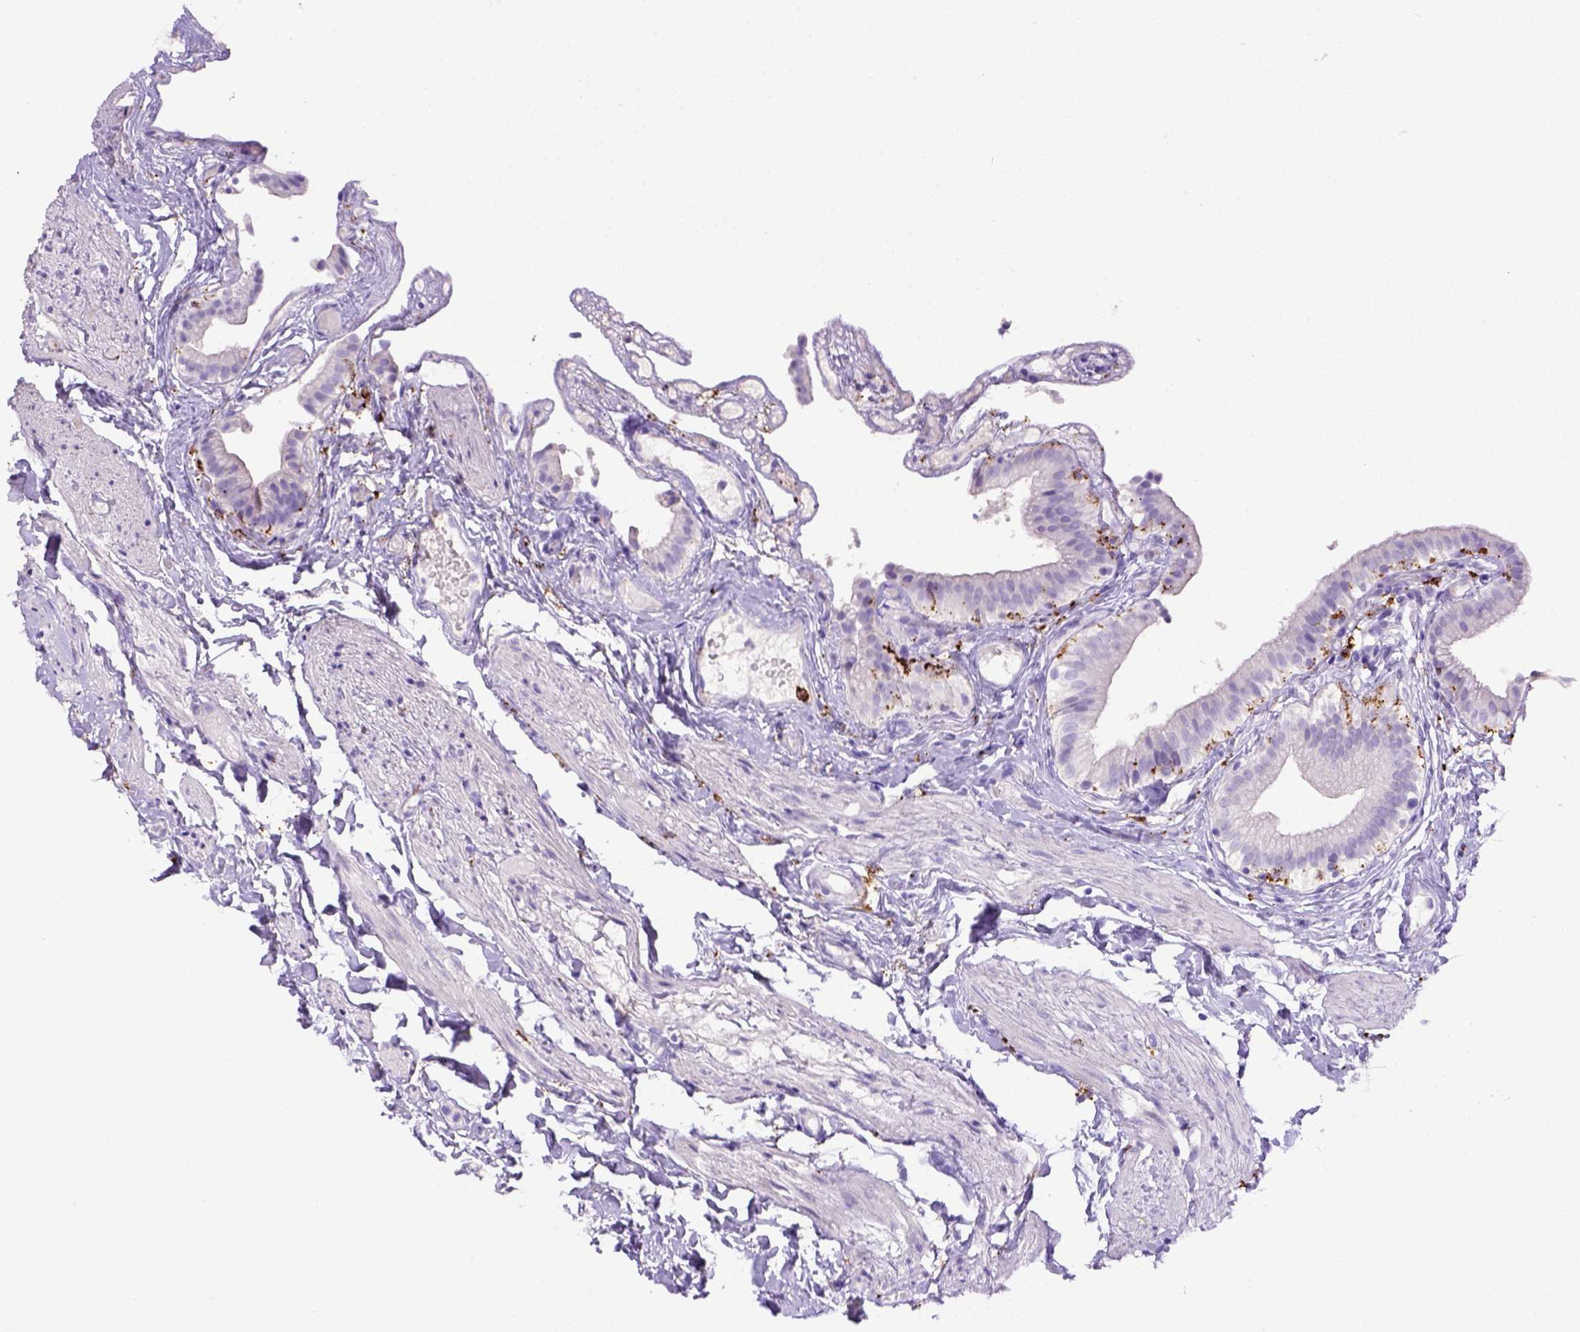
{"staining": {"intensity": "negative", "quantity": "none", "location": "none"}, "tissue": "gallbladder", "cell_type": "Glandular cells", "image_type": "normal", "snomed": [{"axis": "morphology", "description": "Normal tissue, NOS"}, {"axis": "topography", "description": "Gallbladder"}], "caption": "Glandular cells show no significant staining in normal gallbladder. Nuclei are stained in blue.", "gene": "CD68", "patient": {"sex": "female", "age": 47}}